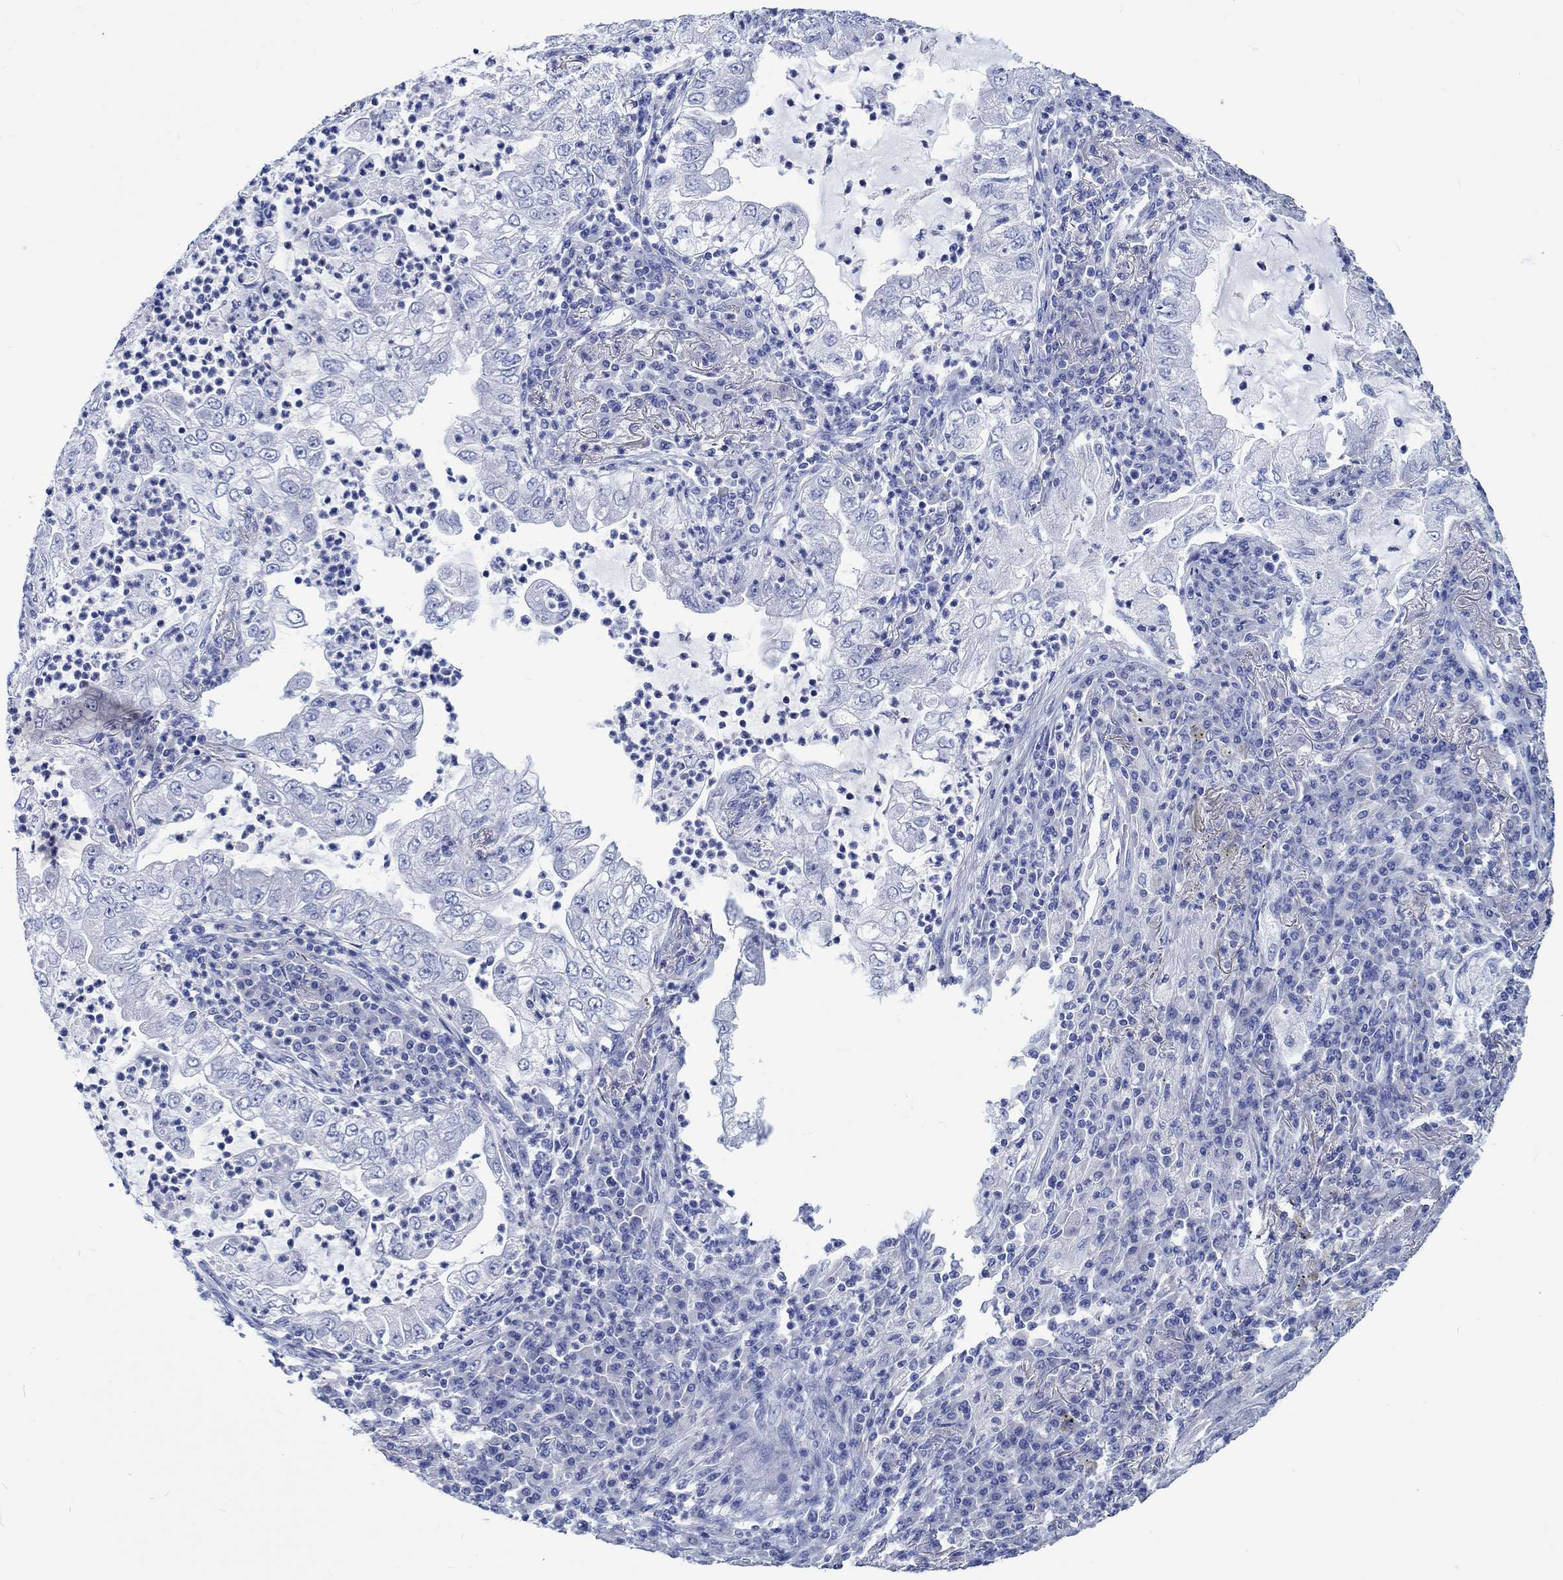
{"staining": {"intensity": "negative", "quantity": "none", "location": "none"}, "tissue": "lung cancer", "cell_type": "Tumor cells", "image_type": "cancer", "snomed": [{"axis": "morphology", "description": "Adenocarcinoma, NOS"}, {"axis": "topography", "description": "Lung"}], "caption": "Immunohistochemistry photomicrograph of neoplastic tissue: adenocarcinoma (lung) stained with DAB (3,3'-diaminobenzidine) displays no significant protein staining in tumor cells.", "gene": "PTPRN2", "patient": {"sex": "female", "age": 73}}